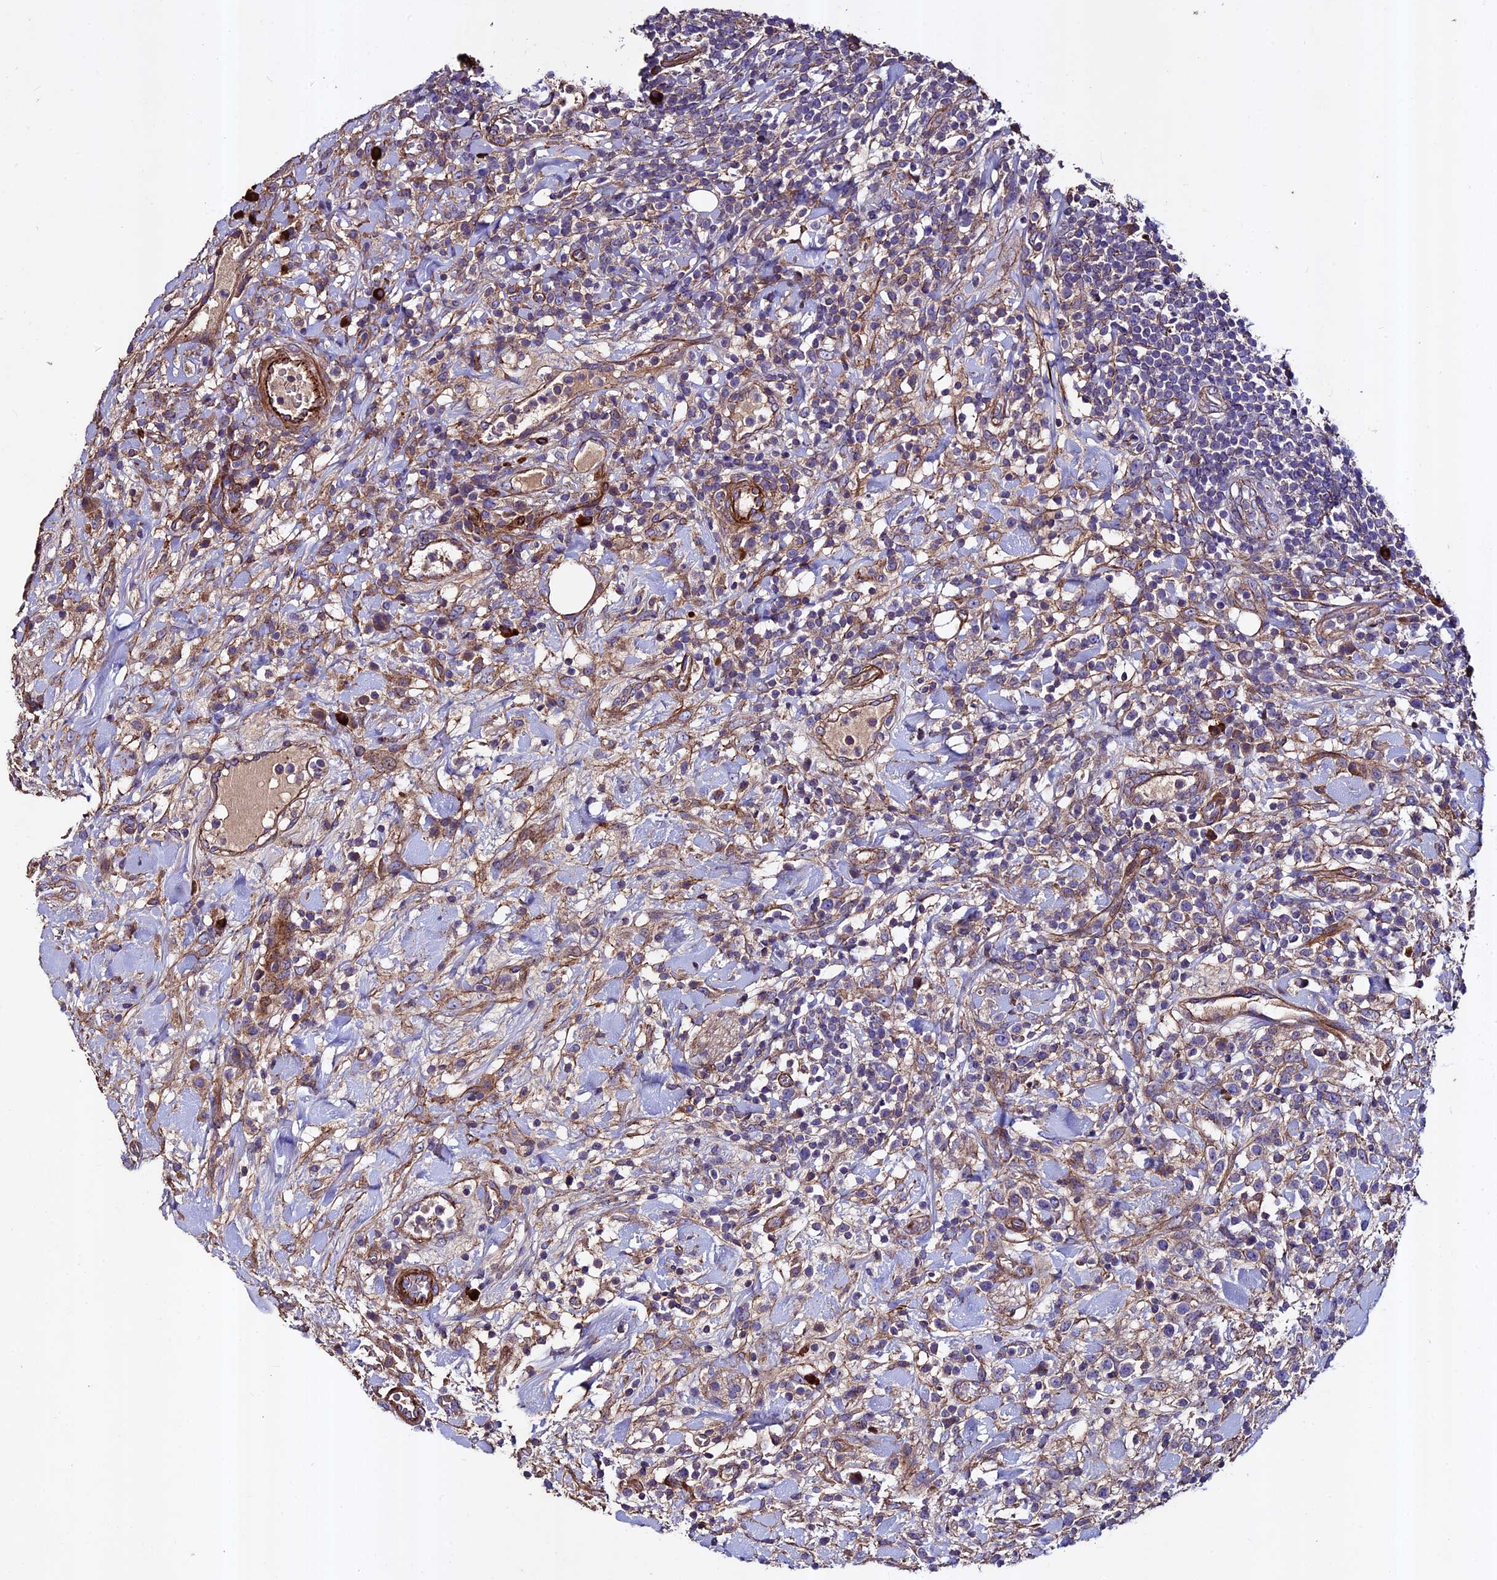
{"staining": {"intensity": "negative", "quantity": "none", "location": "none"}, "tissue": "lymphoma", "cell_type": "Tumor cells", "image_type": "cancer", "snomed": [{"axis": "morphology", "description": "Malignant lymphoma, non-Hodgkin's type, High grade"}, {"axis": "topography", "description": "Colon"}], "caption": "An image of human lymphoma is negative for staining in tumor cells. The staining is performed using DAB brown chromogen with nuclei counter-stained in using hematoxylin.", "gene": "EVA1B", "patient": {"sex": "female", "age": 53}}